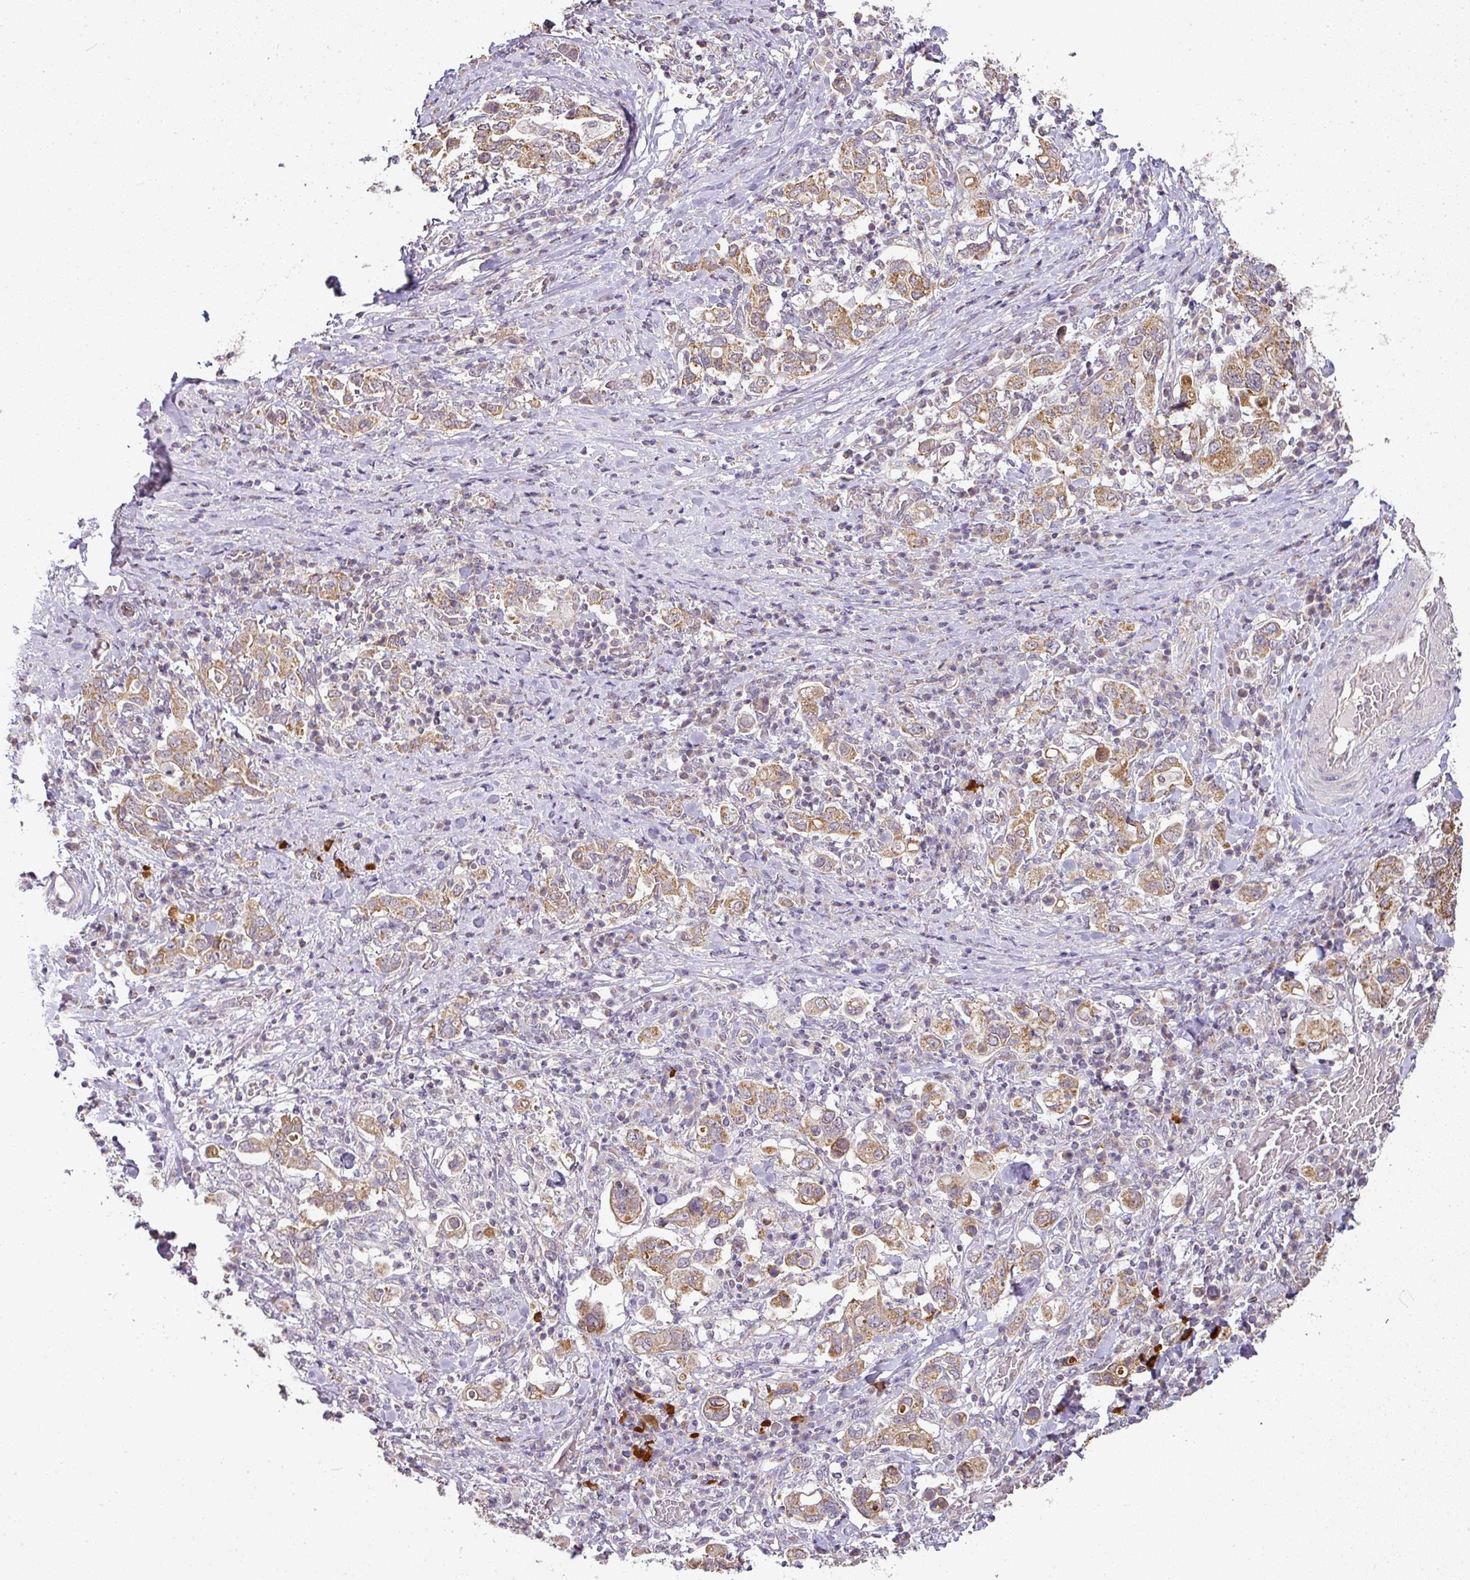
{"staining": {"intensity": "moderate", "quantity": ">75%", "location": "cytoplasmic/membranous"}, "tissue": "stomach cancer", "cell_type": "Tumor cells", "image_type": "cancer", "snomed": [{"axis": "morphology", "description": "Adenocarcinoma, NOS"}, {"axis": "topography", "description": "Stomach, upper"}, {"axis": "topography", "description": "Stomach"}], "caption": "A medium amount of moderate cytoplasmic/membranous positivity is present in about >75% of tumor cells in stomach cancer tissue.", "gene": "MYOM2", "patient": {"sex": "male", "age": 62}}